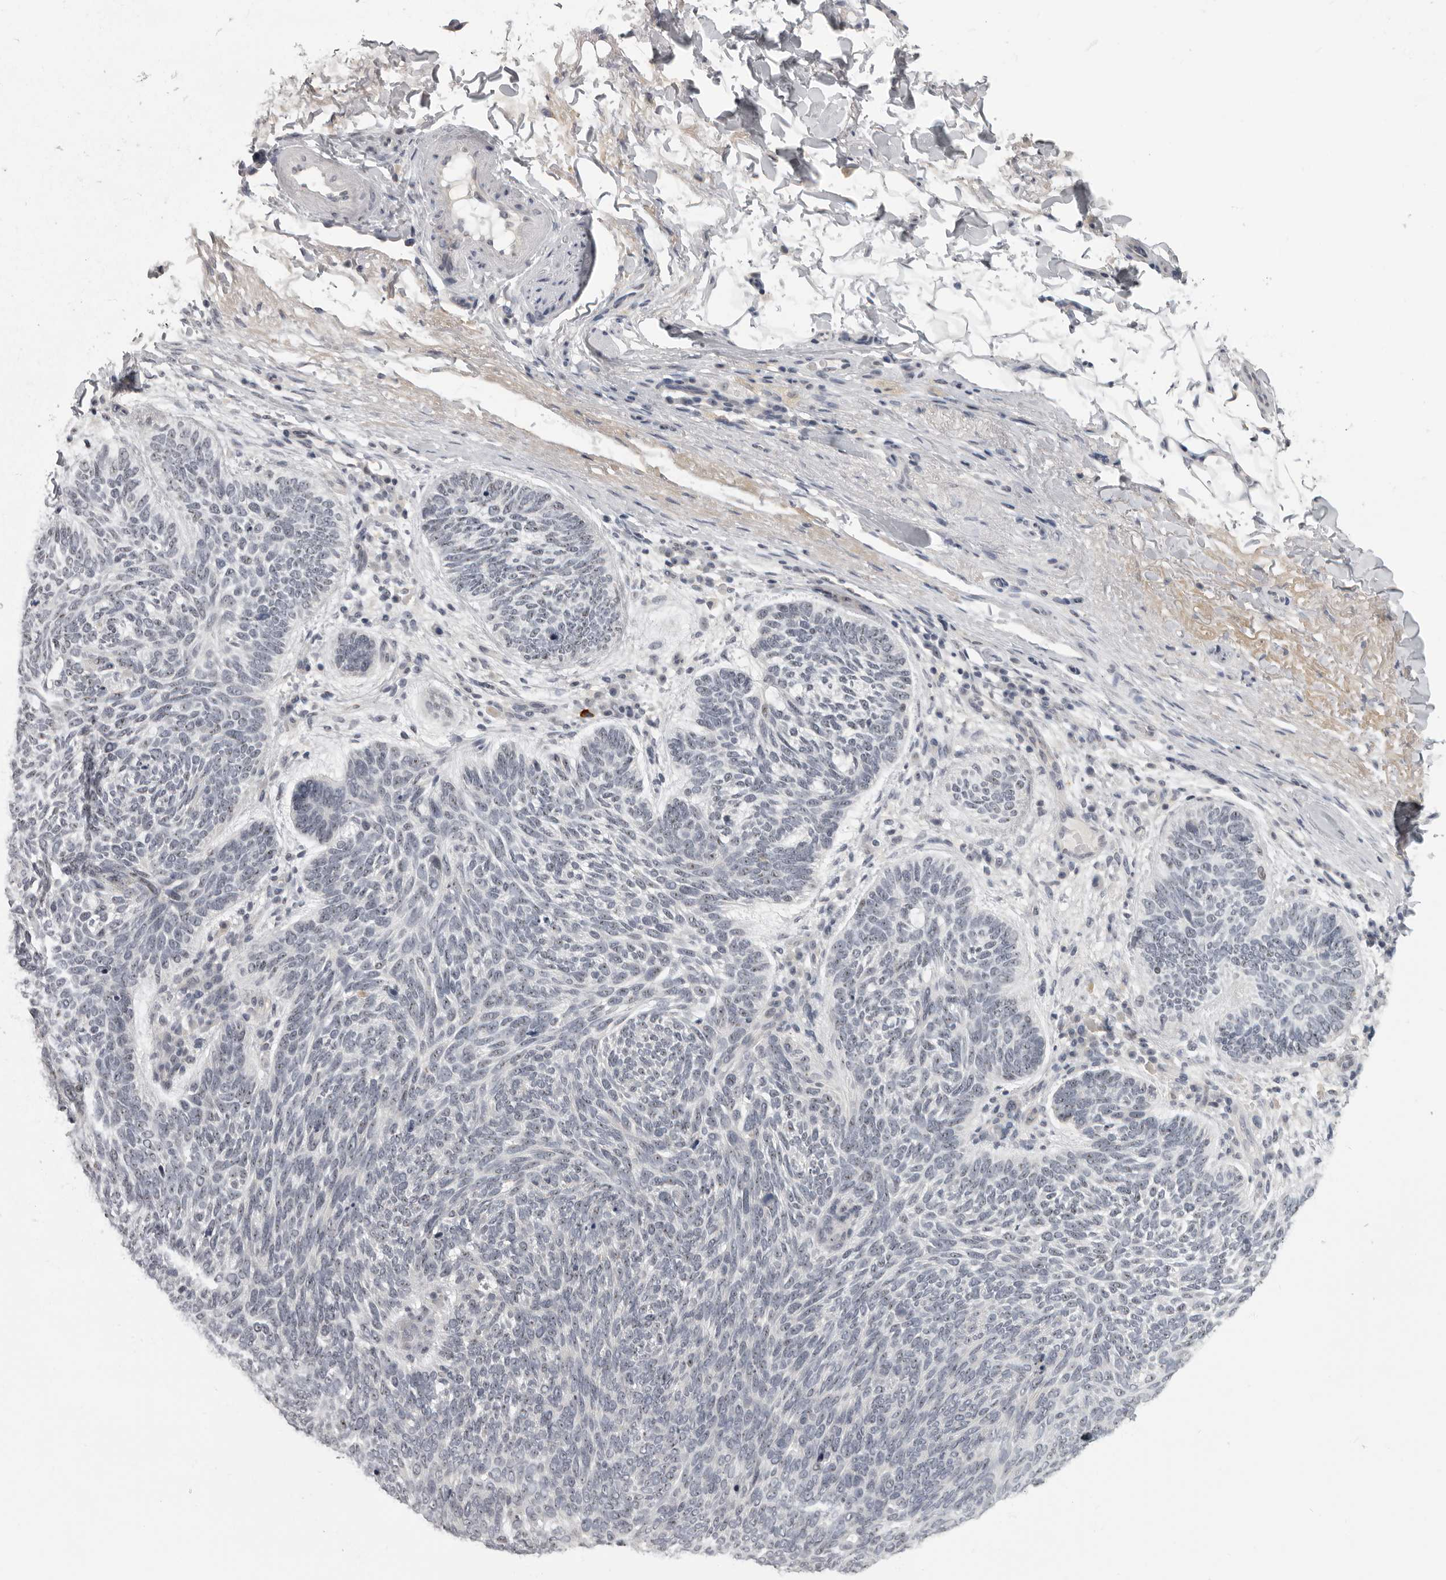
{"staining": {"intensity": "negative", "quantity": "none", "location": "none"}, "tissue": "skin cancer", "cell_type": "Tumor cells", "image_type": "cancer", "snomed": [{"axis": "morphology", "description": "Basal cell carcinoma"}, {"axis": "topography", "description": "Skin"}], "caption": "This is an immunohistochemistry micrograph of human skin cancer (basal cell carcinoma). There is no expression in tumor cells.", "gene": "MRTO4", "patient": {"sex": "female", "age": 85}}